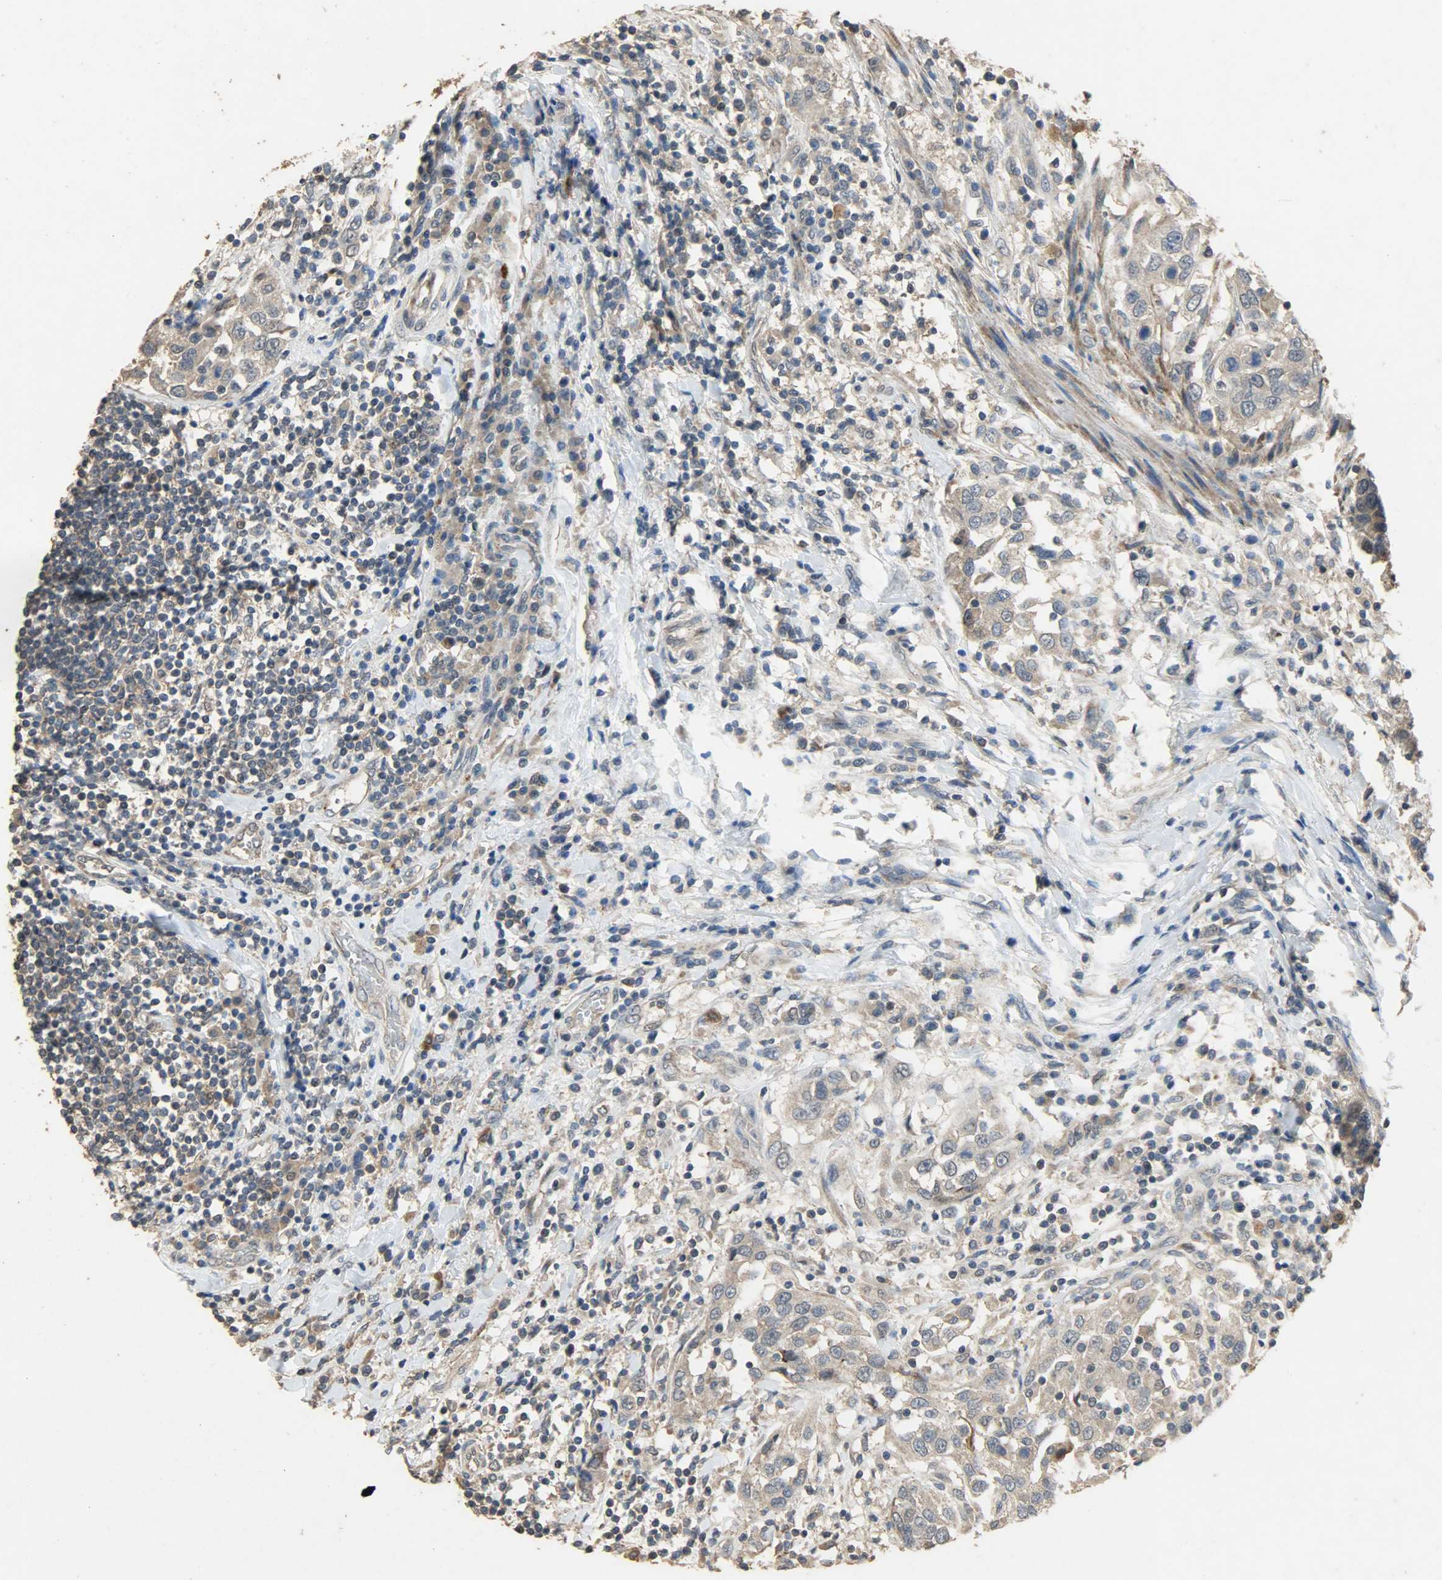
{"staining": {"intensity": "weak", "quantity": ">75%", "location": "cytoplasmic/membranous"}, "tissue": "urothelial cancer", "cell_type": "Tumor cells", "image_type": "cancer", "snomed": [{"axis": "morphology", "description": "Urothelial carcinoma, High grade"}, {"axis": "topography", "description": "Urinary bladder"}], "caption": "Immunohistochemical staining of human urothelial carcinoma (high-grade) demonstrates low levels of weak cytoplasmic/membranous protein staining in about >75% of tumor cells.", "gene": "CDKN2C", "patient": {"sex": "female", "age": 80}}